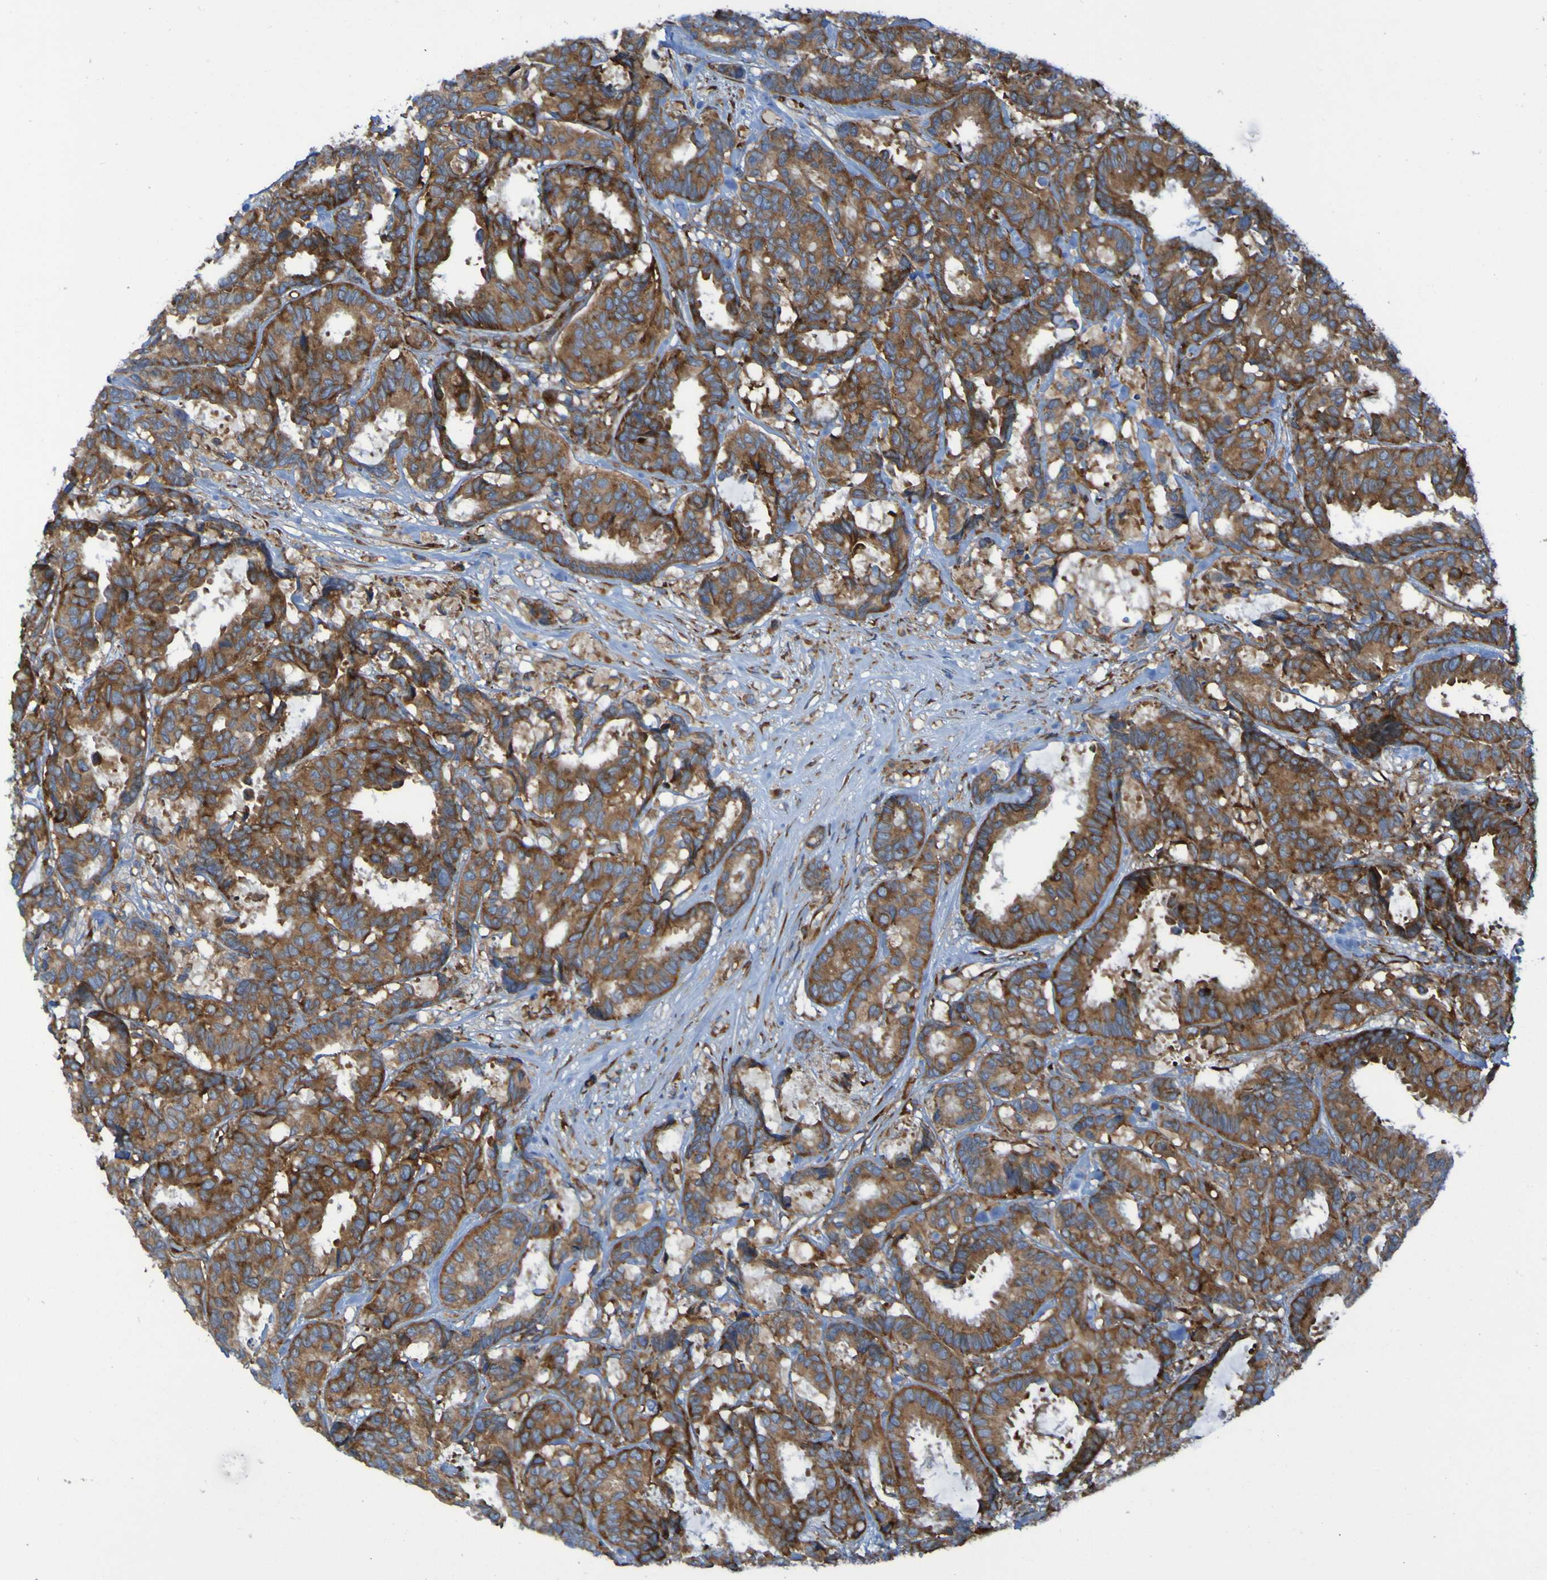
{"staining": {"intensity": "moderate", "quantity": ">75%", "location": "cytoplasmic/membranous"}, "tissue": "breast cancer", "cell_type": "Tumor cells", "image_type": "cancer", "snomed": [{"axis": "morphology", "description": "Duct carcinoma"}, {"axis": "topography", "description": "Breast"}], "caption": "IHC micrograph of human breast cancer stained for a protein (brown), which displays medium levels of moderate cytoplasmic/membranous positivity in about >75% of tumor cells.", "gene": "RPL10", "patient": {"sex": "female", "age": 87}}